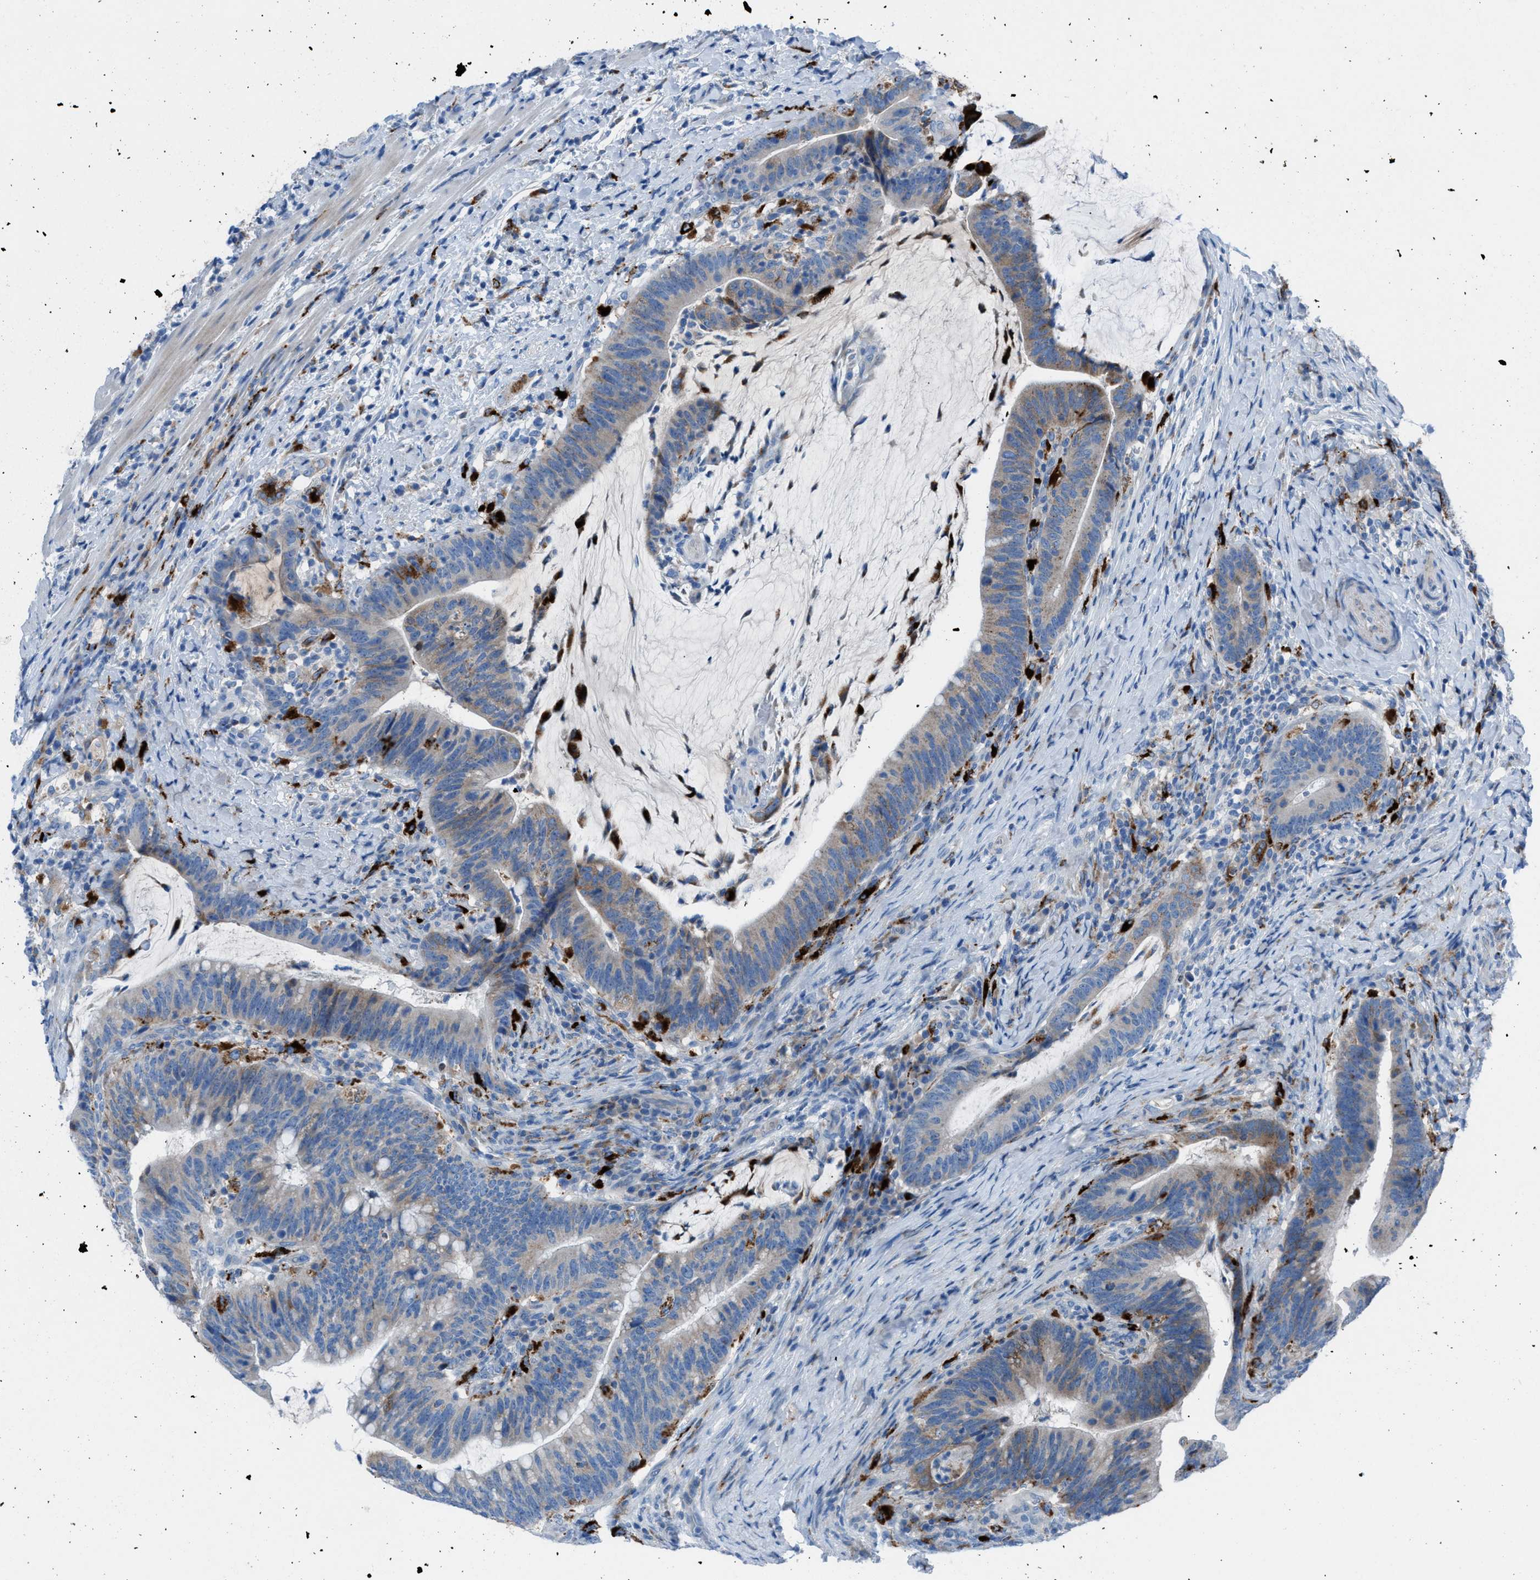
{"staining": {"intensity": "weak", "quantity": "25%-75%", "location": "cytoplasmic/membranous"}, "tissue": "colorectal cancer", "cell_type": "Tumor cells", "image_type": "cancer", "snomed": [{"axis": "morphology", "description": "Adenocarcinoma, NOS"}, {"axis": "topography", "description": "Colon"}], "caption": "Protein analysis of adenocarcinoma (colorectal) tissue demonstrates weak cytoplasmic/membranous positivity in about 25%-75% of tumor cells.", "gene": "CD1B", "patient": {"sex": "female", "age": 66}}